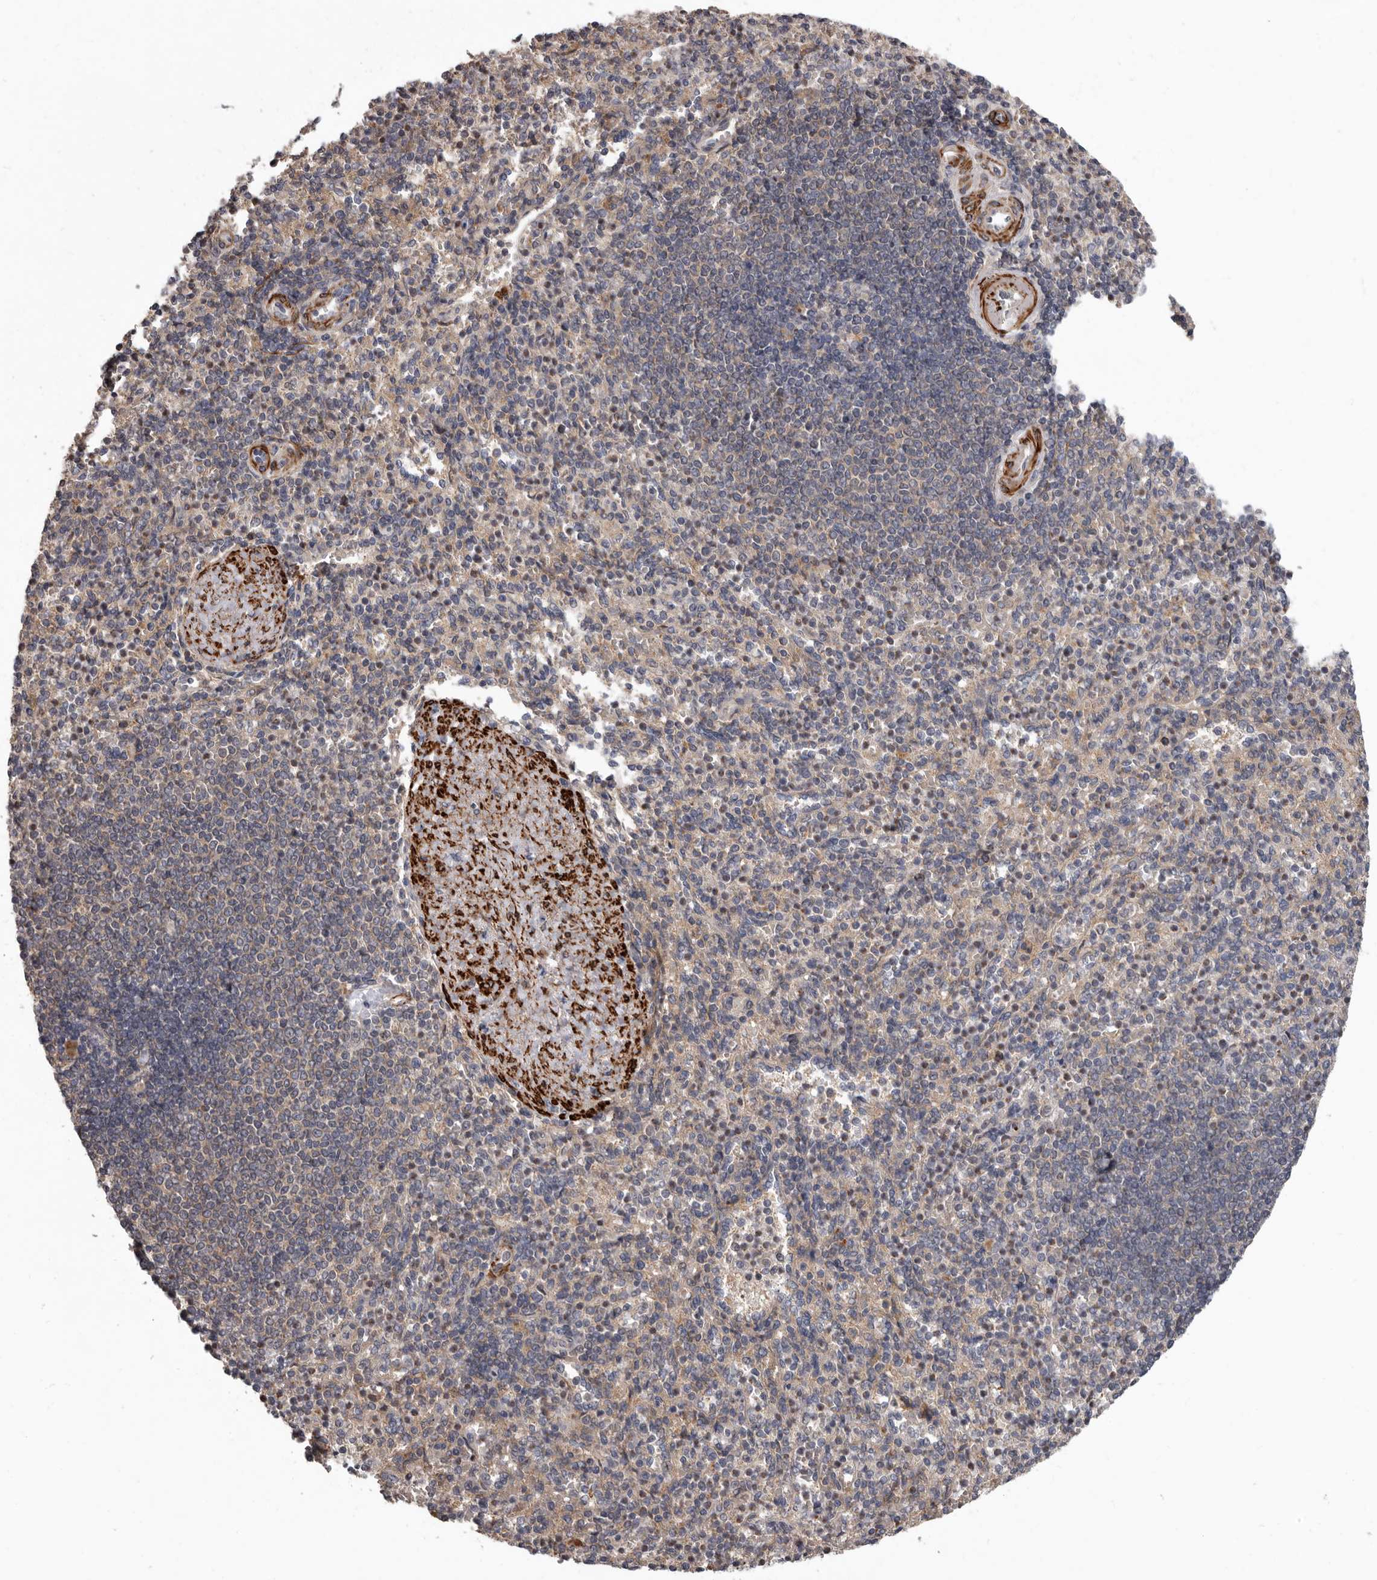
{"staining": {"intensity": "weak", "quantity": "<25%", "location": "cytoplasmic/membranous"}, "tissue": "spleen", "cell_type": "Cells in red pulp", "image_type": "normal", "snomed": [{"axis": "morphology", "description": "Normal tissue, NOS"}, {"axis": "topography", "description": "Spleen"}], "caption": "Immunohistochemistry histopathology image of unremarkable spleen: spleen stained with DAB (3,3'-diaminobenzidine) demonstrates no significant protein expression in cells in red pulp.", "gene": "FGFR4", "patient": {"sex": "female", "age": 74}}